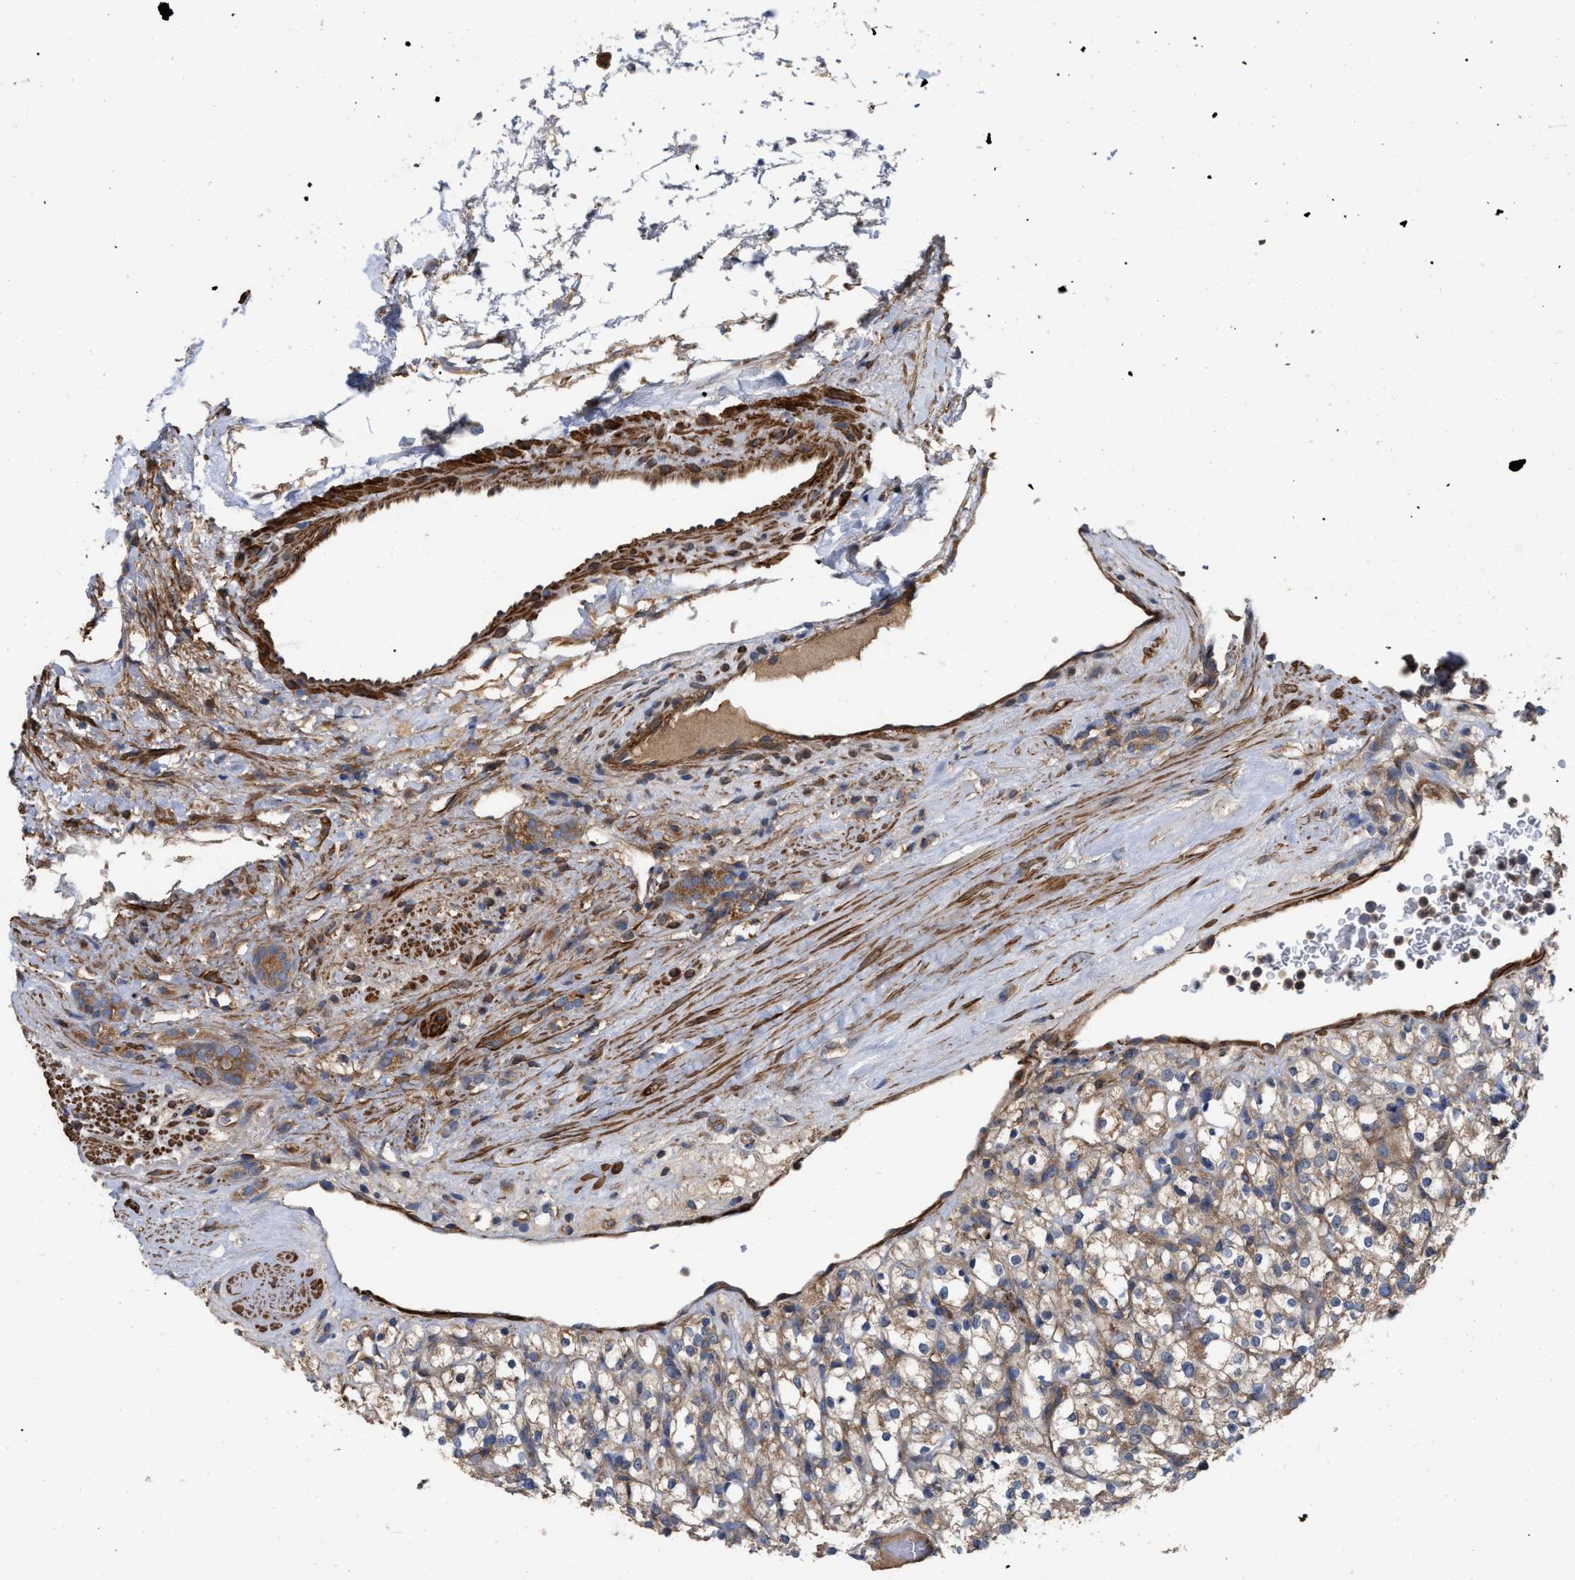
{"staining": {"intensity": "moderate", "quantity": ">75%", "location": "cytoplasmic/membranous"}, "tissue": "renal cancer", "cell_type": "Tumor cells", "image_type": "cancer", "snomed": [{"axis": "morphology", "description": "Normal tissue, NOS"}, {"axis": "morphology", "description": "Adenocarcinoma, NOS"}, {"axis": "topography", "description": "Kidney"}], "caption": "Renal cancer (adenocarcinoma) was stained to show a protein in brown. There is medium levels of moderate cytoplasmic/membranous positivity in approximately >75% of tumor cells. Ihc stains the protein of interest in brown and the nuclei are stained blue.", "gene": "RABEP1", "patient": {"sex": "female", "age": 72}}